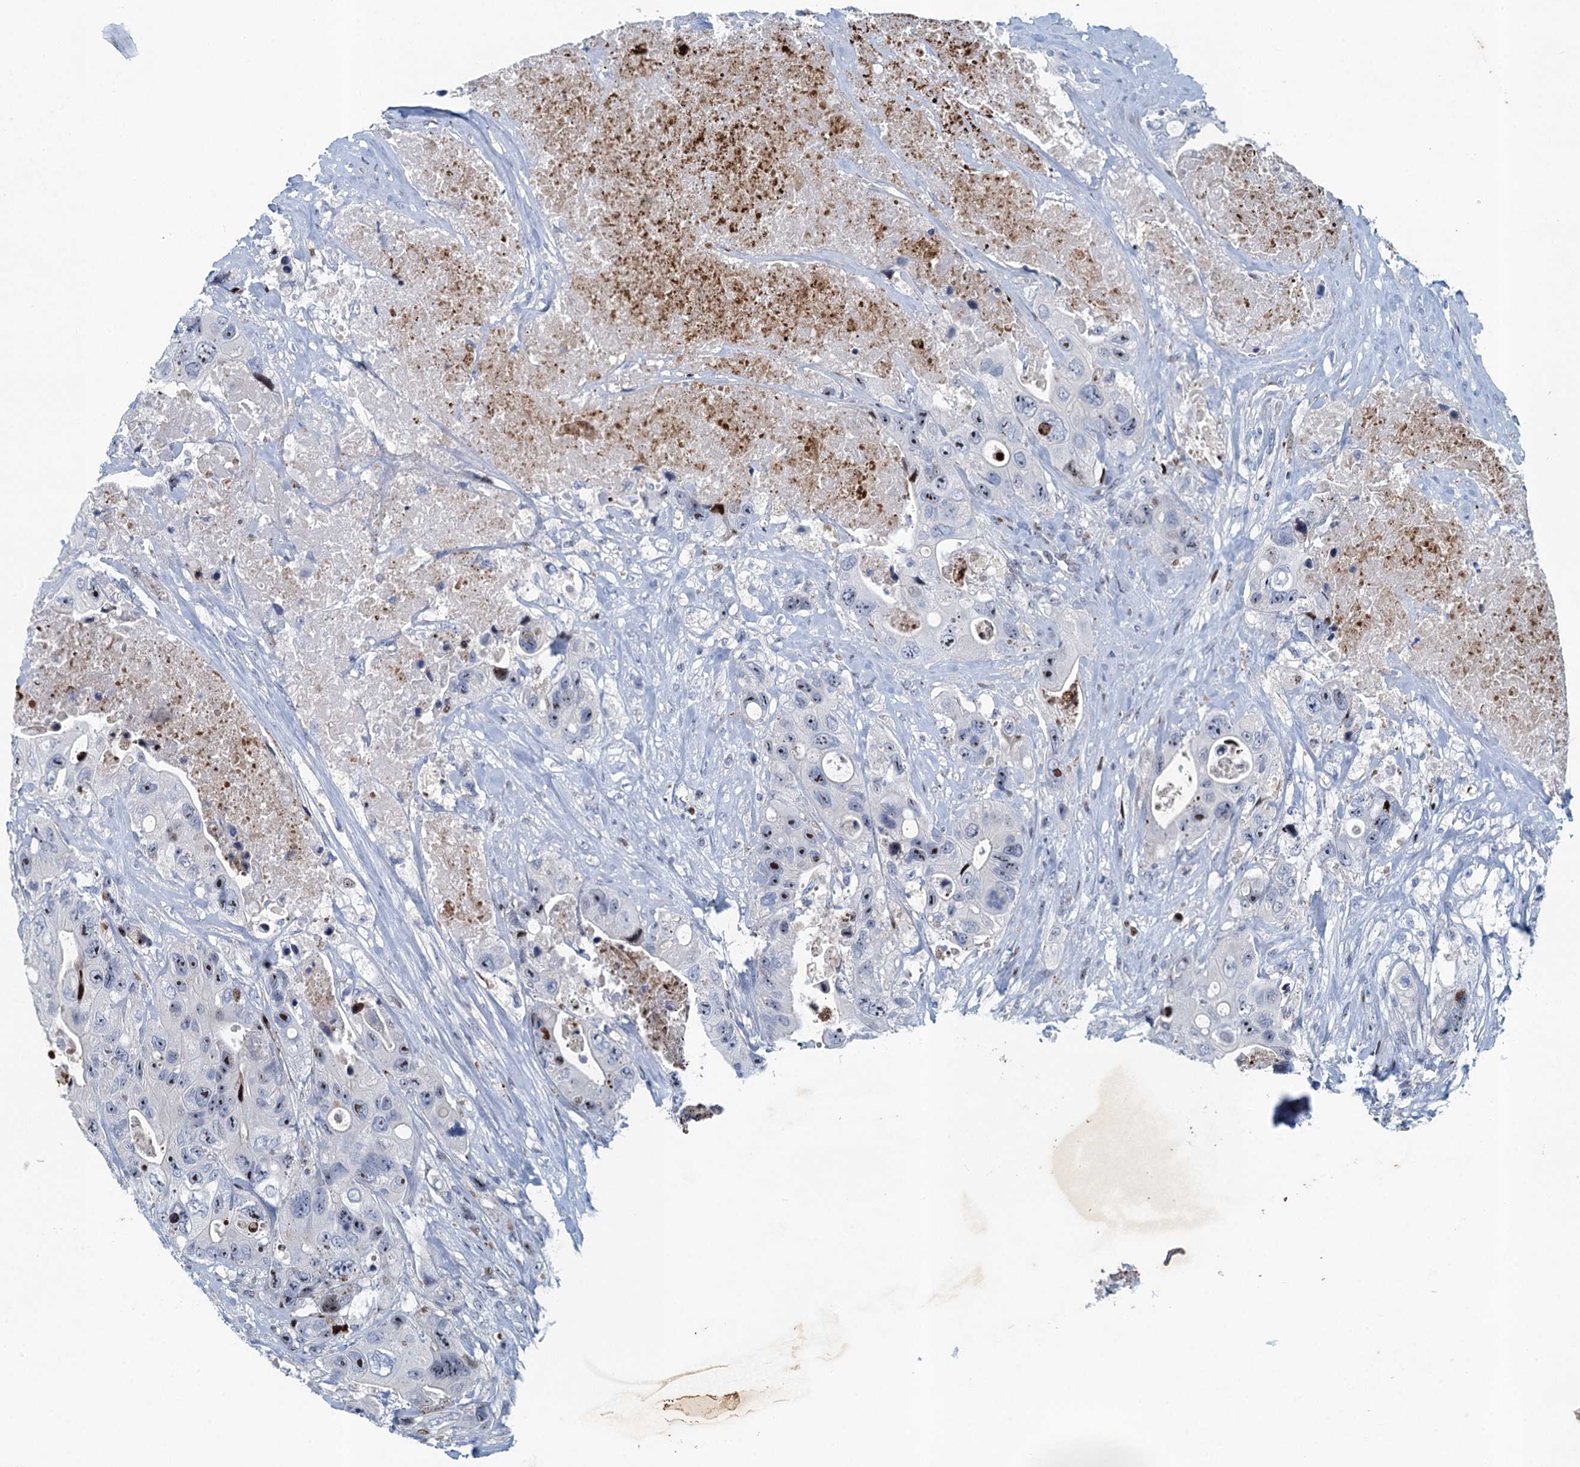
{"staining": {"intensity": "moderate", "quantity": "<25%", "location": "nuclear"}, "tissue": "colorectal cancer", "cell_type": "Tumor cells", "image_type": "cancer", "snomed": [{"axis": "morphology", "description": "Adenocarcinoma, NOS"}, {"axis": "topography", "description": "Colon"}], "caption": "Tumor cells exhibit moderate nuclear staining in about <25% of cells in adenocarcinoma (colorectal).", "gene": "ANKRD13D", "patient": {"sex": "female", "age": 46}}